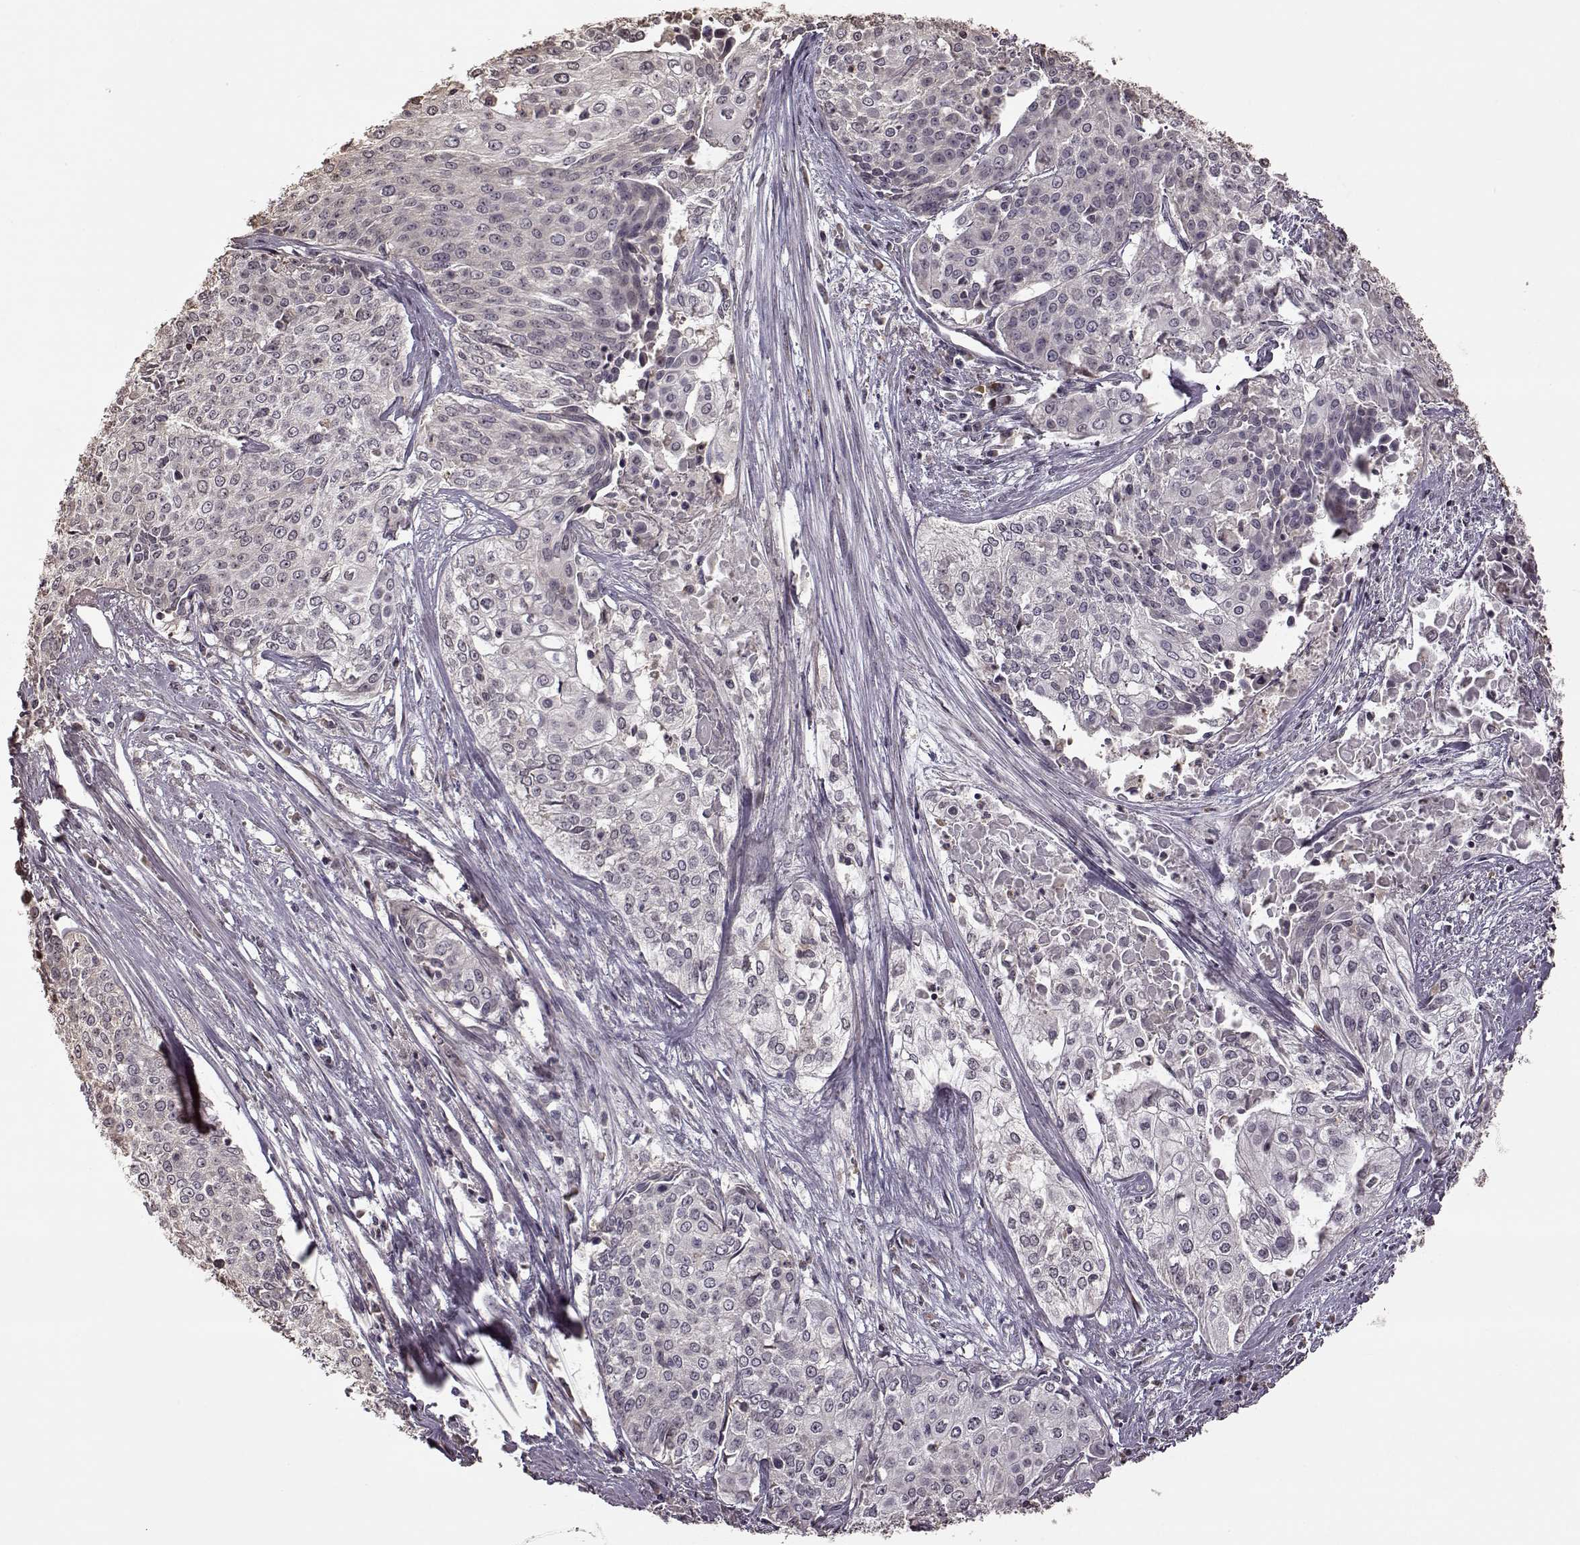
{"staining": {"intensity": "negative", "quantity": "none", "location": "none"}, "tissue": "cervical cancer", "cell_type": "Tumor cells", "image_type": "cancer", "snomed": [{"axis": "morphology", "description": "Squamous cell carcinoma, NOS"}, {"axis": "topography", "description": "Cervix"}], "caption": "There is no significant staining in tumor cells of cervical cancer (squamous cell carcinoma).", "gene": "CRB1", "patient": {"sex": "female", "age": 39}}